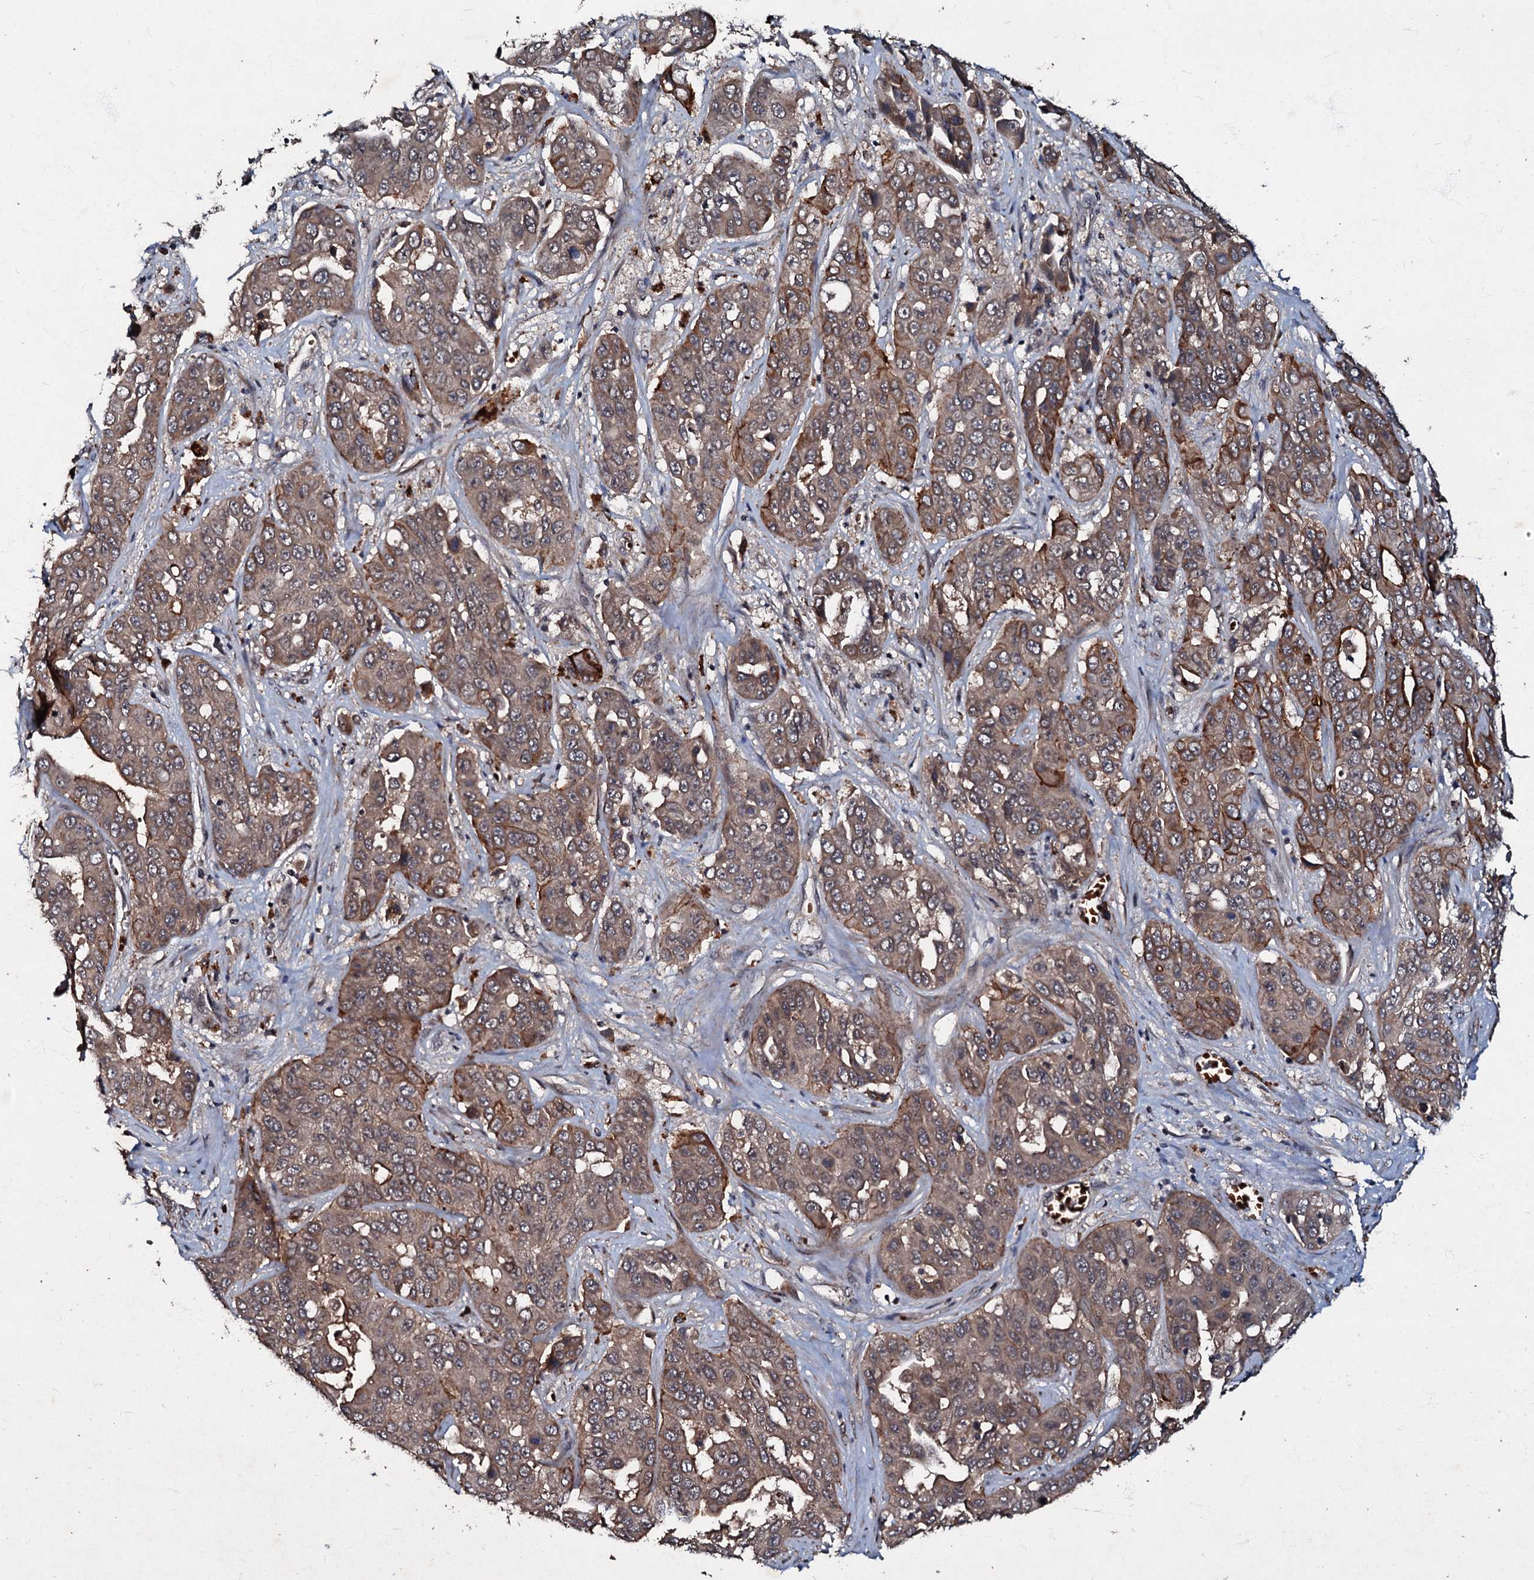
{"staining": {"intensity": "moderate", "quantity": "<25%", "location": "cytoplasmic/membranous"}, "tissue": "liver cancer", "cell_type": "Tumor cells", "image_type": "cancer", "snomed": [{"axis": "morphology", "description": "Cholangiocarcinoma"}, {"axis": "topography", "description": "Liver"}], "caption": "Immunohistochemical staining of human liver cancer (cholangiocarcinoma) demonstrates low levels of moderate cytoplasmic/membranous staining in about <25% of tumor cells.", "gene": "MANSC4", "patient": {"sex": "female", "age": 52}}